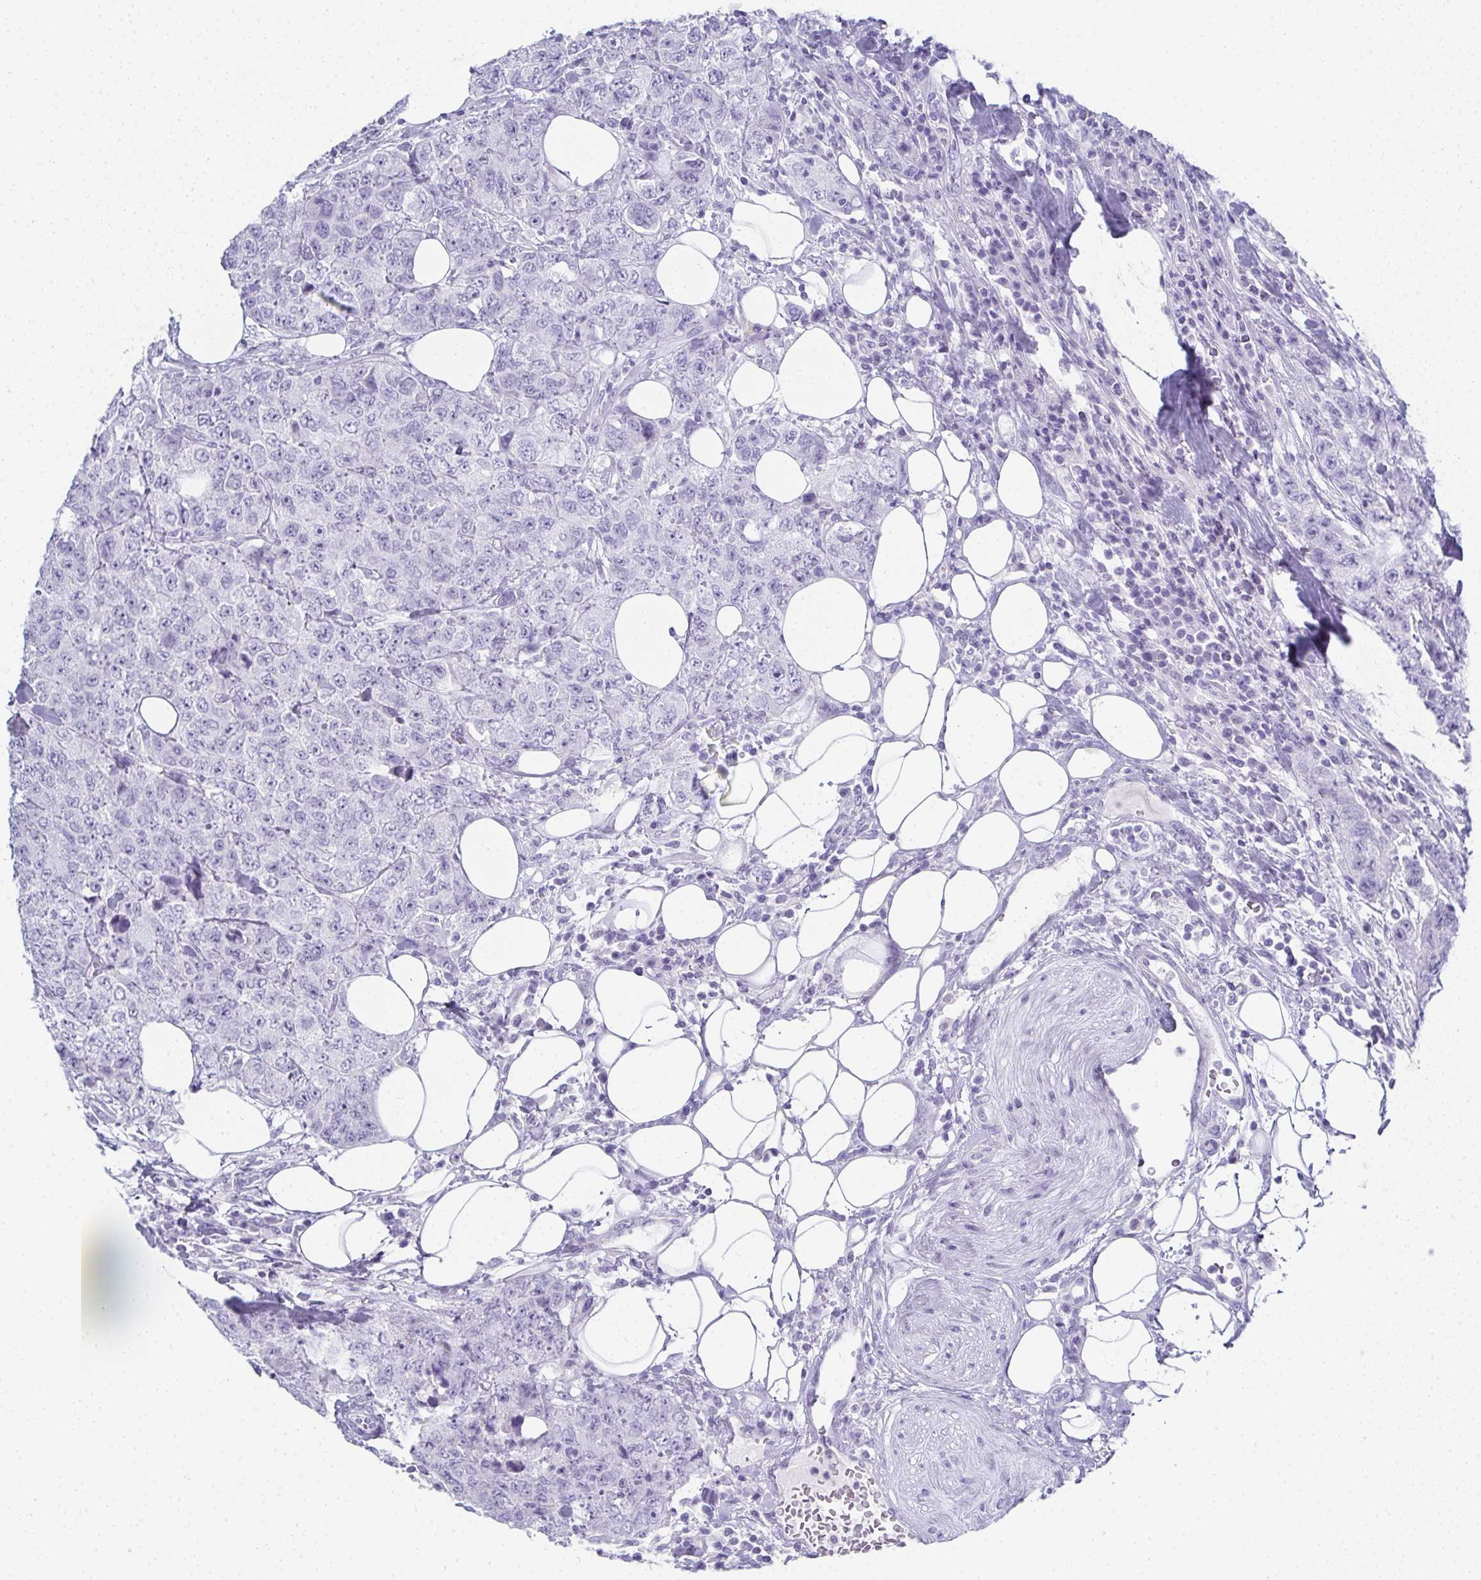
{"staining": {"intensity": "negative", "quantity": "none", "location": "none"}, "tissue": "urothelial cancer", "cell_type": "Tumor cells", "image_type": "cancer", "snomed": [{"axis": "morphology", "description": "Urothelial carcinoma, High grade"}, {"axis": "topography", "description": "Urinary bladder"}], "caption": "Immunohistochemistry of urothelial cancer shows no expression in tumor cells. (DAB (3,3'-diaminobenzidine) immunohistochemistry with hematoxylin counter stain).", "gene": "SYCP1", "patient": {"sex": "female", "age": 78}}